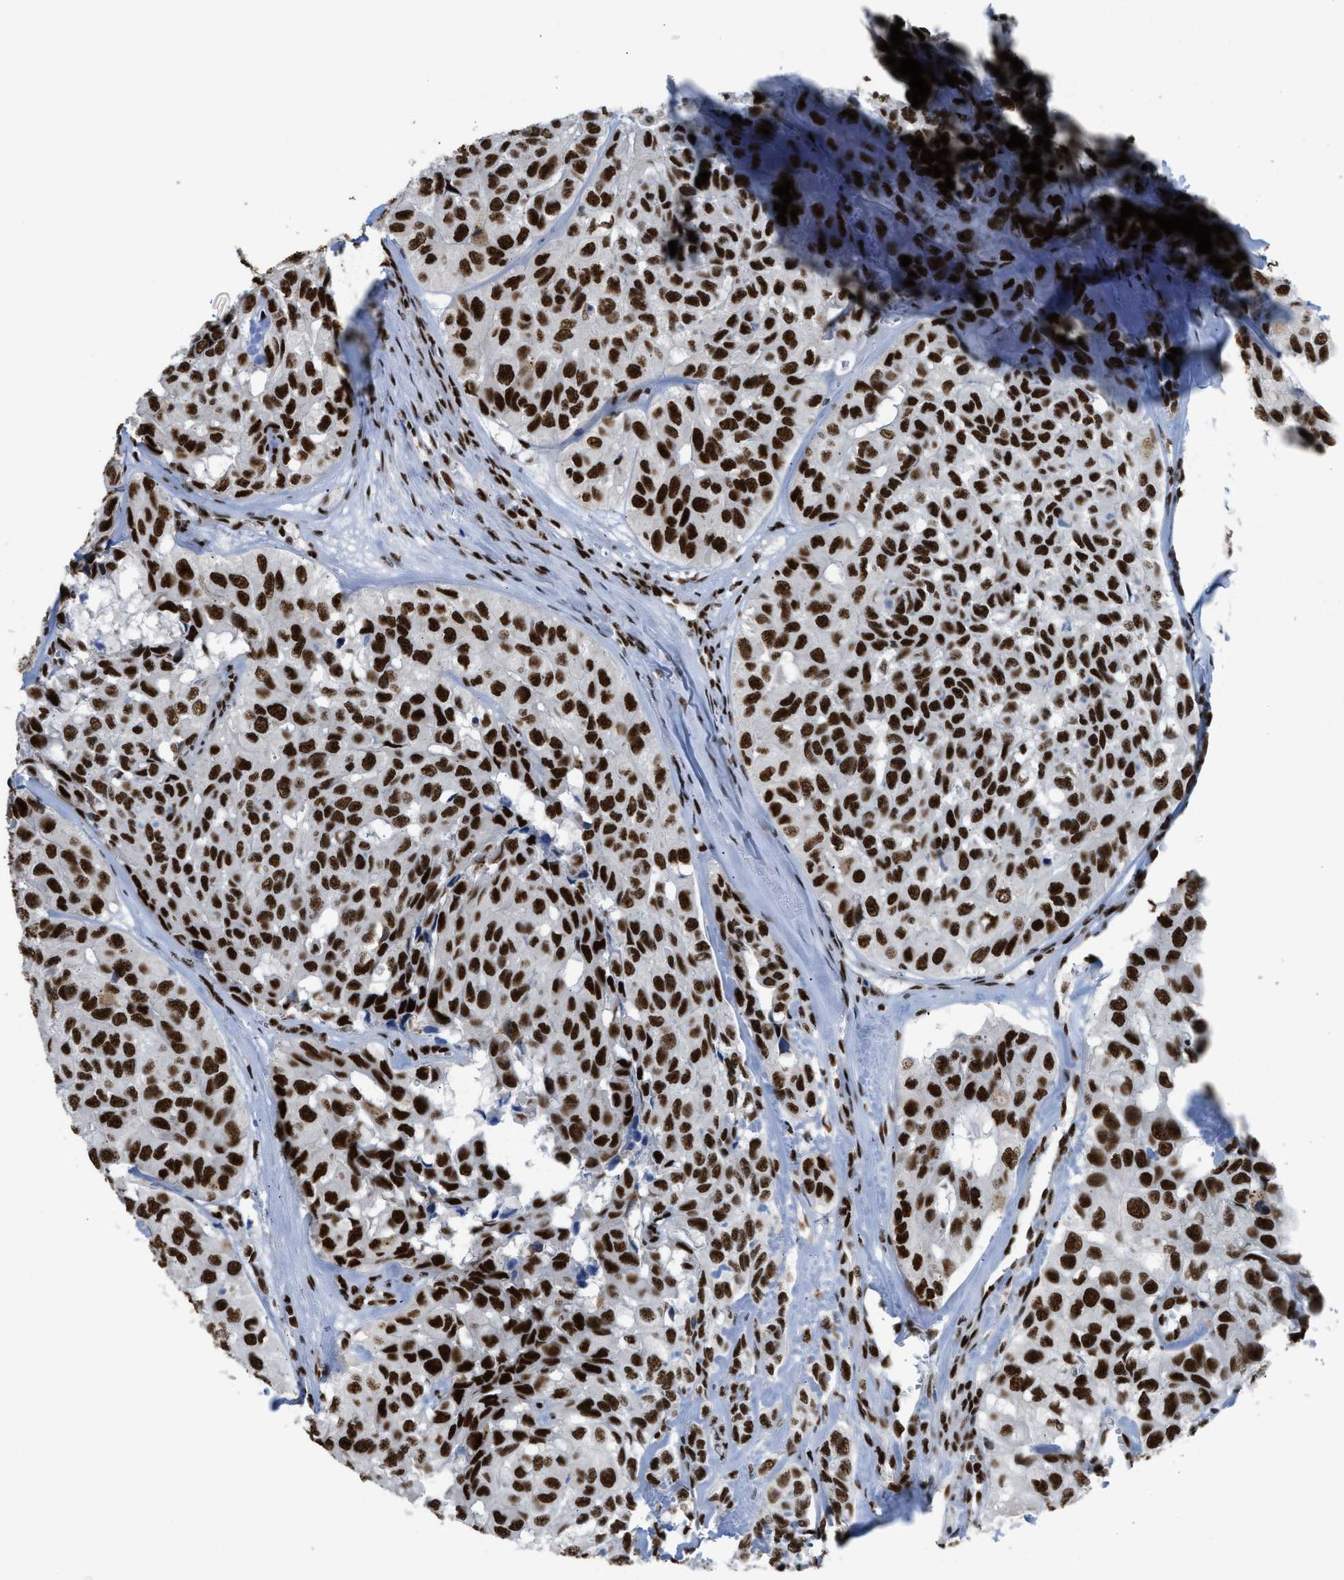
{"staining": {"intensity": "strong", "quantity": ">75%", "location": "nuclear"}, "tissue": "head and neck cancer", "cell_type": "Tumor cells", "image_type": "cancer", "snomed": [{"axis": "morphology", "description": "Adenocarcinoma, NOS"}, {"axis": "topography", "description": "Salivary gland, NOS"}, {"axis": "topography", "description": "Head-Neck"}], "caption": "Immunohistochemical staining of human head and neck adenocarcinoma exhibits high levels of strong nuclear staining in about >75% of tumor cells.", "gene": "SCAF4", "patient": {"sex": "female", "age": 76}}